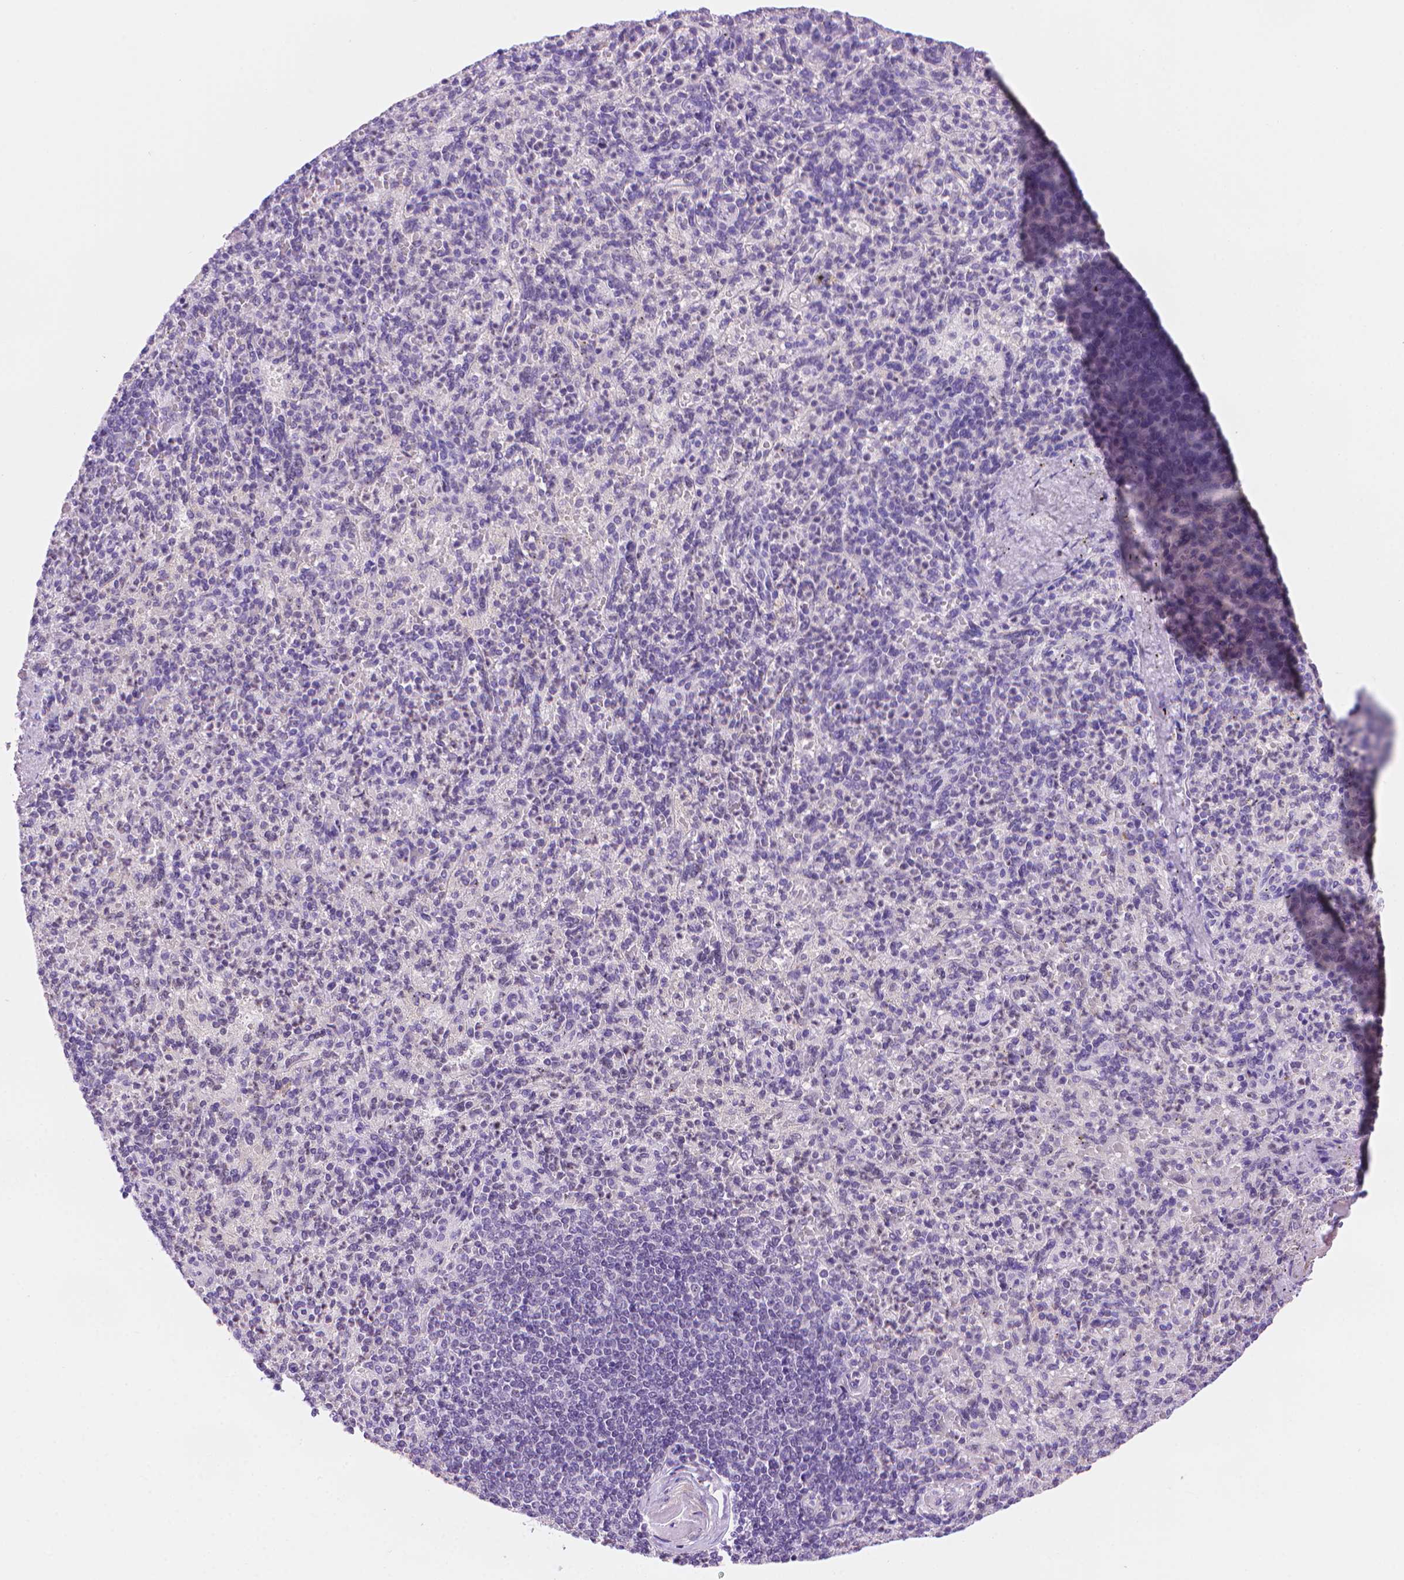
{"staining": {"intensity": "negative", "quantity": "none", "location": "none"}, "tissue": "spleen", "cell_type": "Cells in red pulp", "image_type": "normal", "snomed": [{"axis": "morphology", "description": "Normal tissue, NOS"}, {"axis": "topography", "description": "Spleen"}], "caption": "An IHC histopathology image of normal spleen is shown. There is no staining in cells in red pulp of spleen.", "gene": "UBN1", "patient": {"sex": "female", "age": 74}}